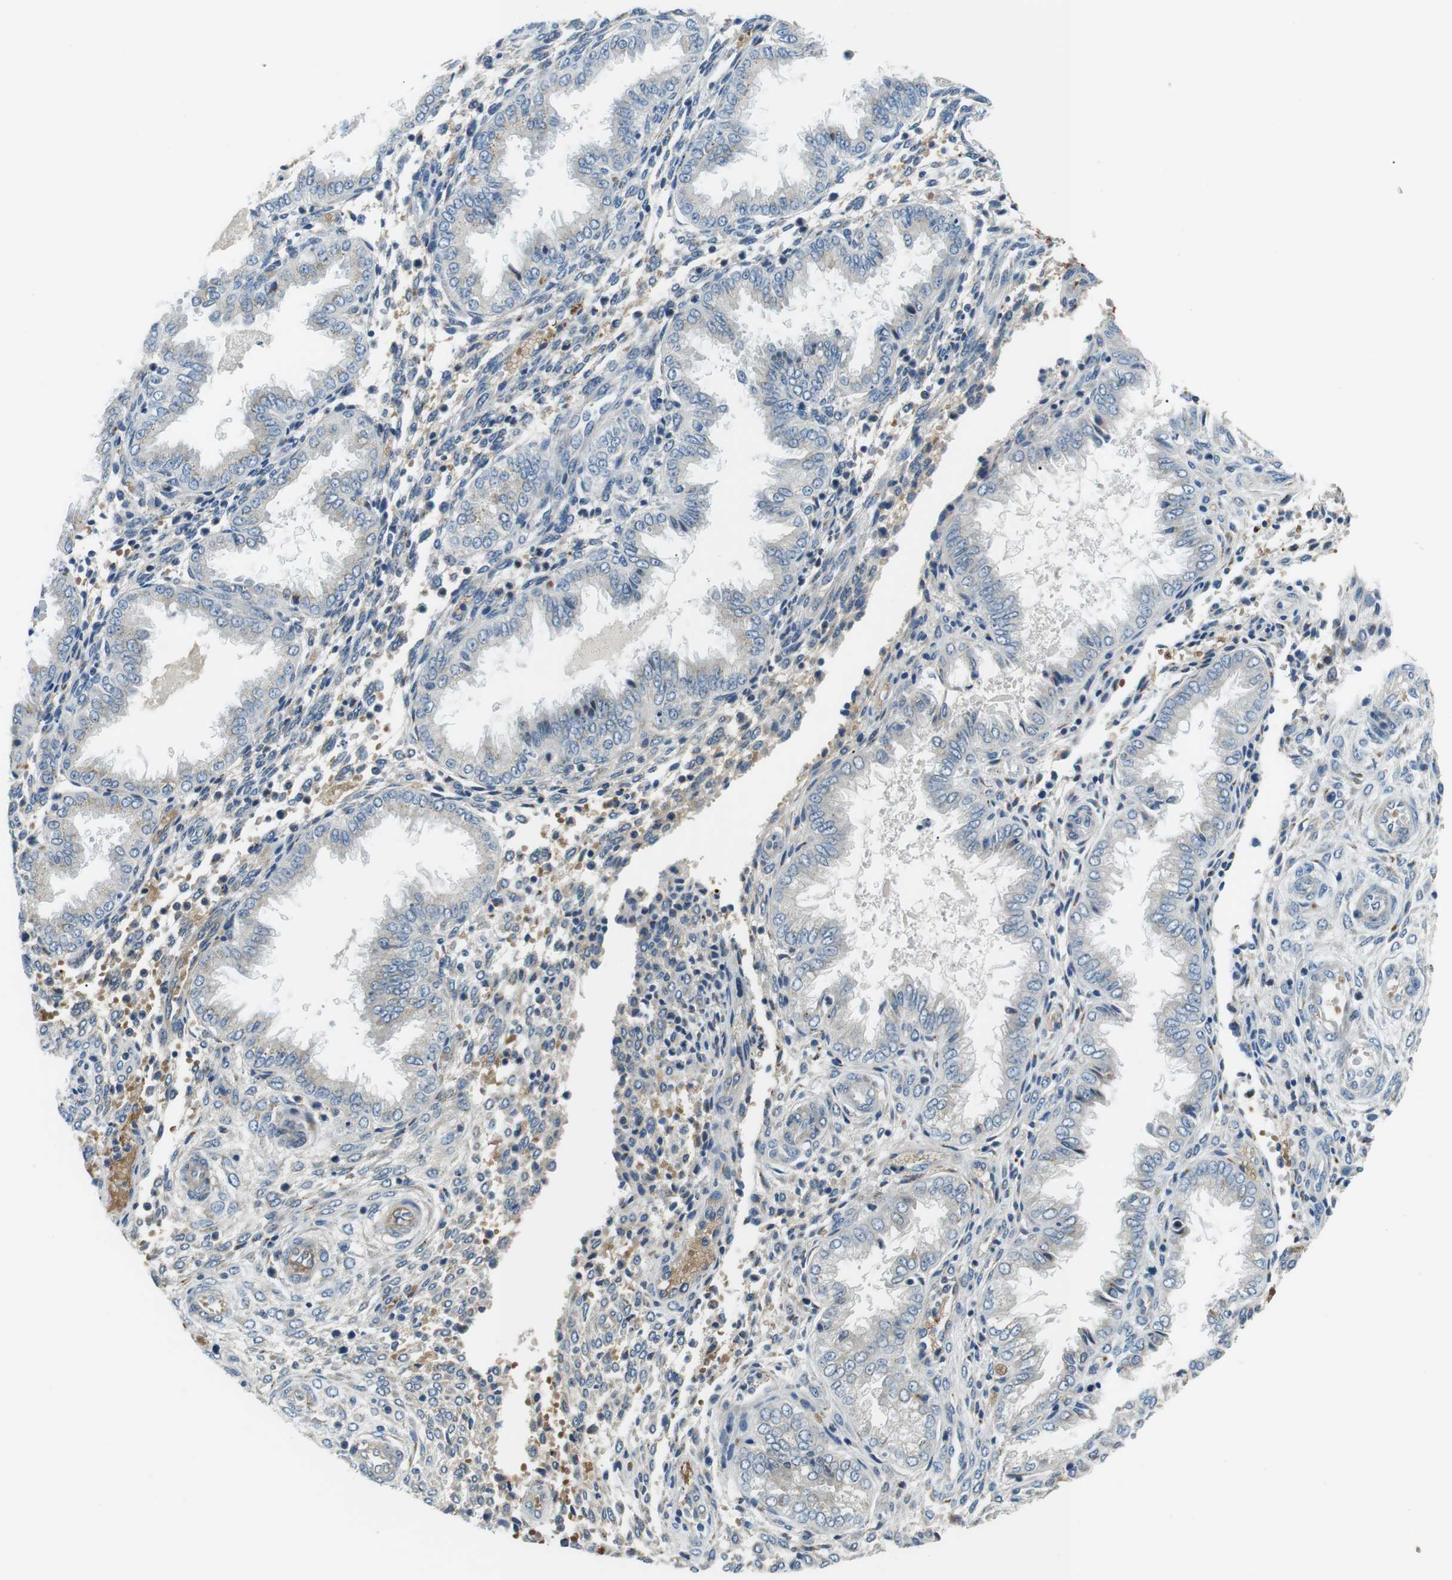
{"staining": {"intensity": "moderate", "quantity": "<25%", "location": "cytoplasmic/membranous"}, "tissue": "endometrium", "cell_type": "Cells in endometrial stroma", "image_type": "normal", "snomed": [{"axis": "morphology", "description": "Normal tissue, NOS"}, {"axis": "topography", "description": "Endometrium"}], "caption": "Cells in endometrial stroma exhibit low levels of moderate cytoplasmic/membranous expression in about <25% of cells in unremarkable human endometrium.", "gene": "WSCD1", "patient": {"sex": "female", "age": 33}}